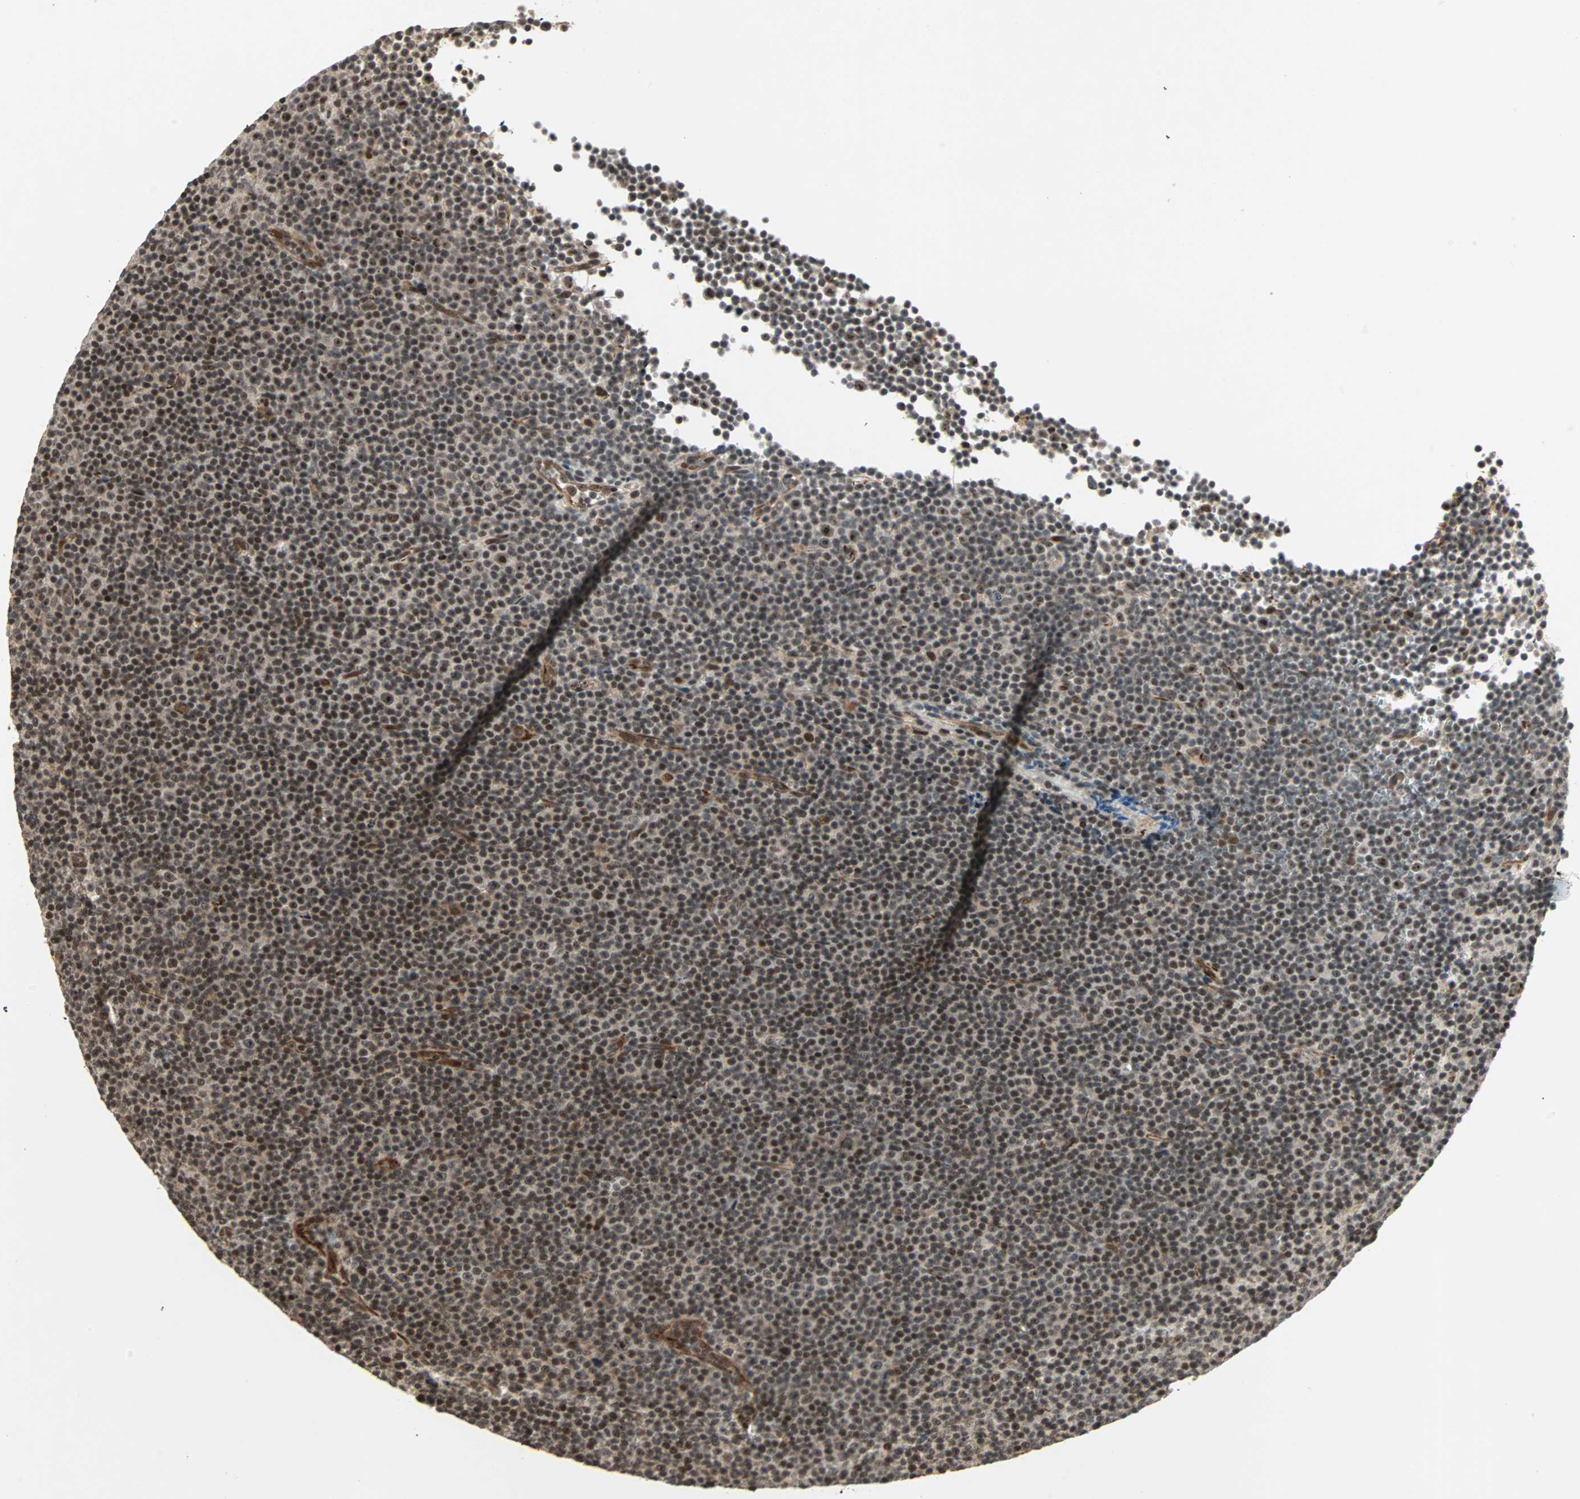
{"staining": {"intensity": "strong", "quantity": ">75%", "location": "nuclear"}, "tissue": "lymphoma", "cell_type": "Tumor cells", "image_type": "cancer", "snomed": [{"axis": "morphology", "description": "Malignant lymphoma, non-Hodgkin's type, Low grade"}, {"axis": "topography", "description": "Lymph node"}], "caption": "Immunohistochemistry (IHC) staining of lymphoma, which exhibits high levels of strong nuclear staining in approximately >75% of tumor cells indicating strong nuclear protein staining. The staining was performed using DAB (3,3'-diaminobenzidine) (brown) for protein detection and nuclei were counterstained in hematoxylin (blue).", "gene": "ZBED9", "patient": {"sex": "female", "age": 67}}